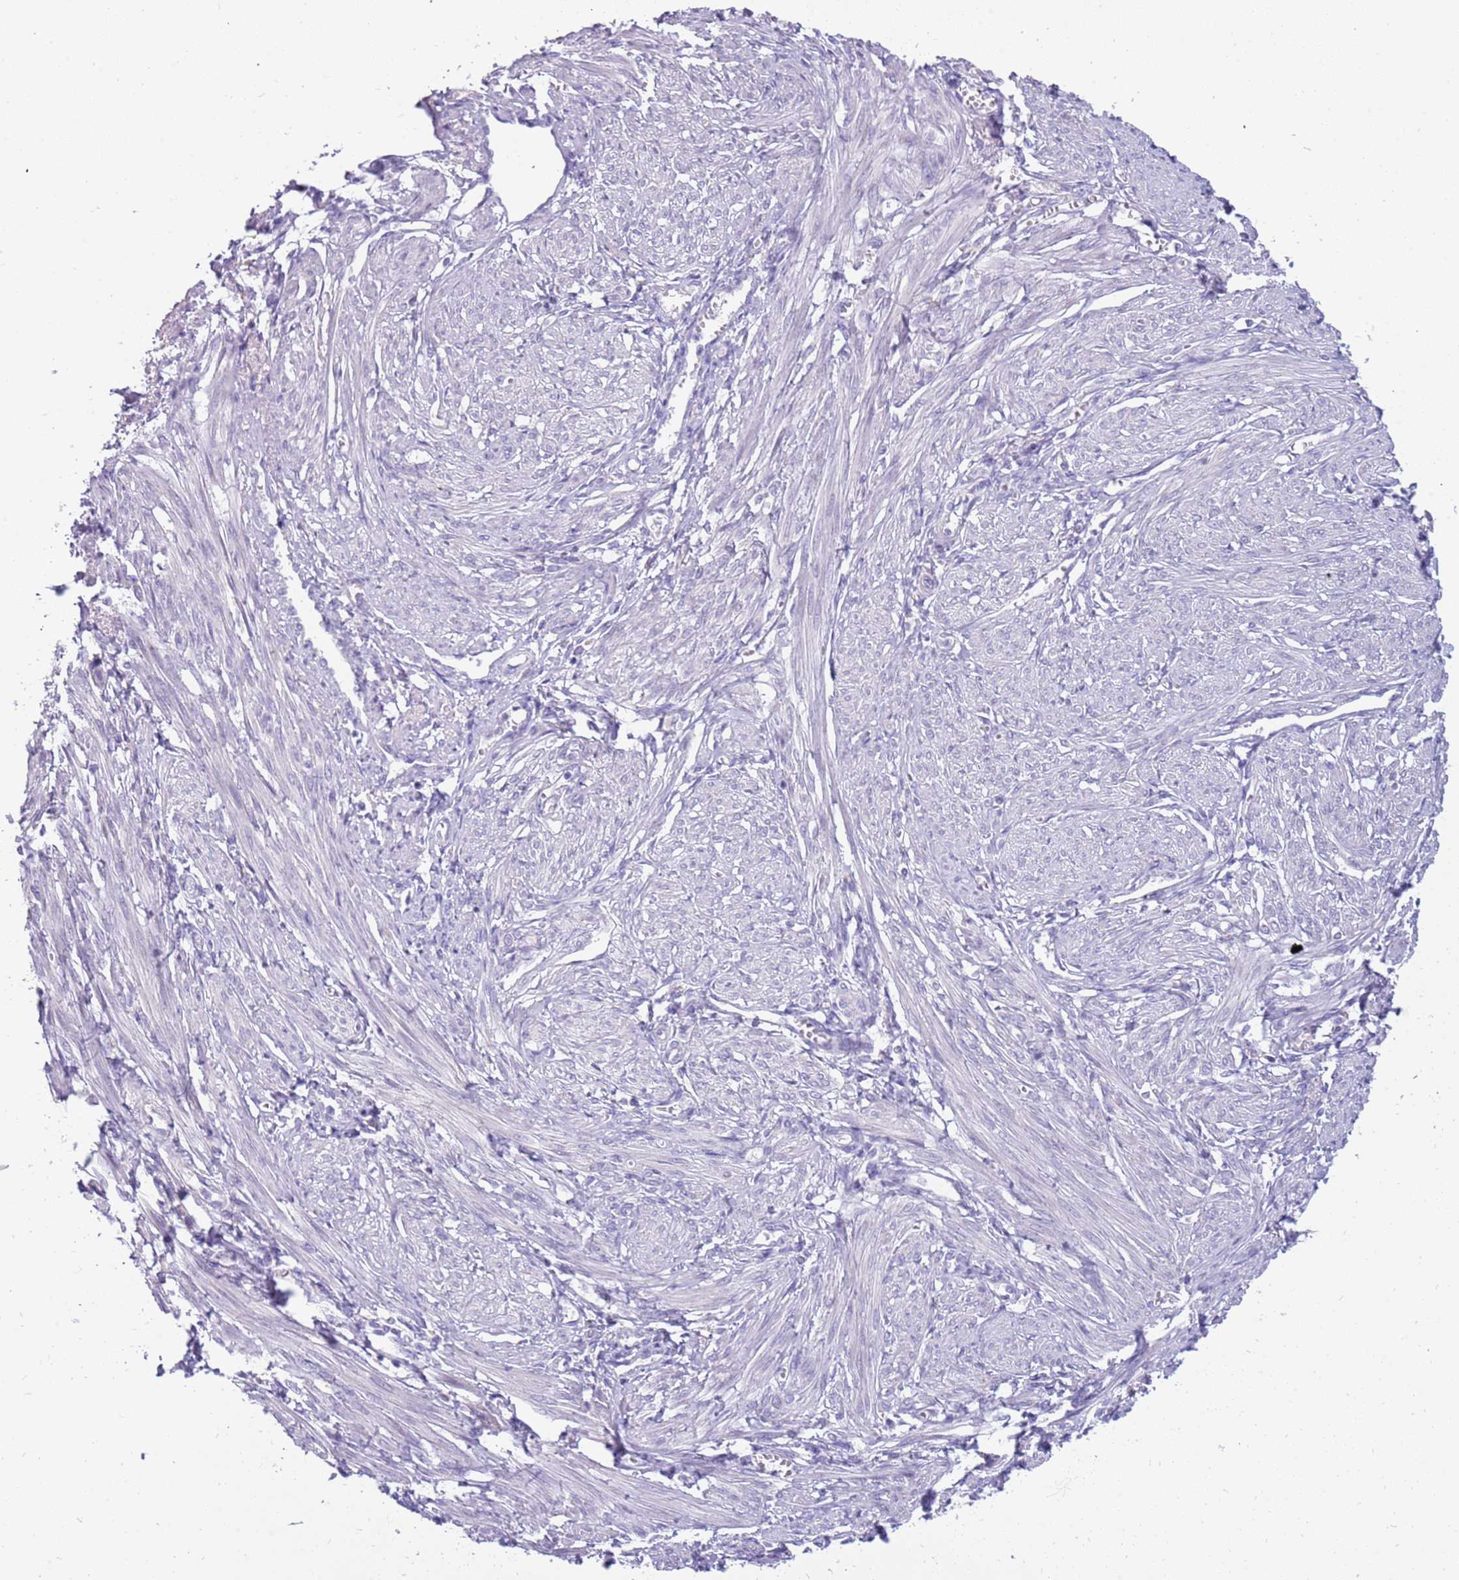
{"staining": {"intensity": "negative", "quantity": "none", "location": "none"}, "tissue": "smooth muscle", "cell_type": "Smooth muscle cells", "image_type": "normal", "snomed": [{"axis": "morphology", "description": "Normal tissue, NOS"}, {"axis": "topography", "description": "Smooth muscle"}], "caption": "IHC image of normal human smooth muscle stained for a protein (brown), which demonstrates no staining in smooth muscle cells. The staining is performed using DAB brown chromogen with nuclei counter-stained in using hematoxylin.", "gene": "RHCG", "patient": {"sex": "female", "age": 39}}